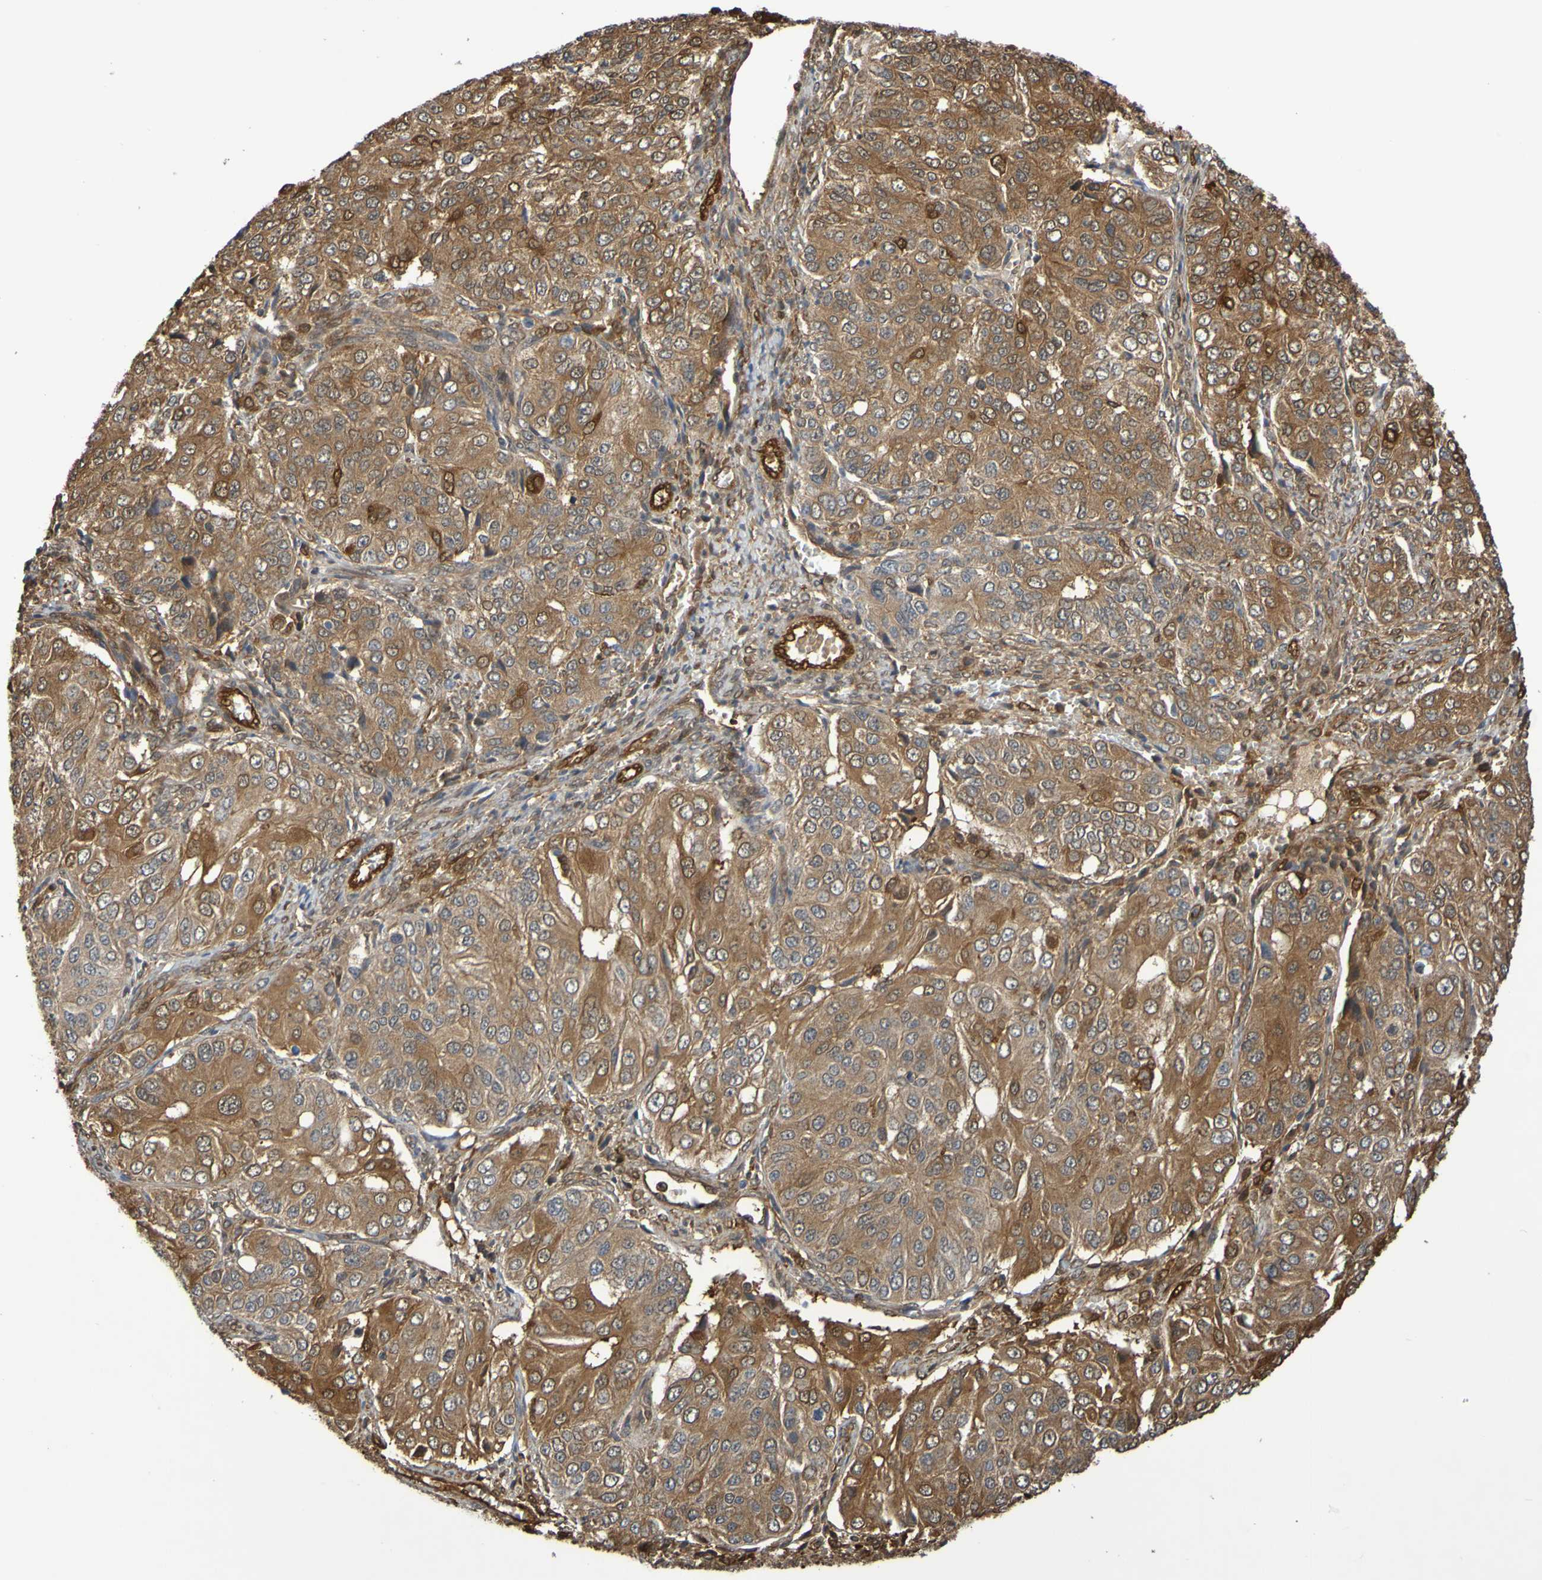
{"staining": {"intensity": "moderate", "quantity": ">75%", "location": "cytoplasmic/membranous"}, "tissue": "ovarian cancer", "cell_type": "Tumor cells", "image_type": "cancer", "snomed": [{"axis": "morphology", "description": "Carcinoma, endometroid"}, {"axis": "topography", "description": "Ovary"}], "caption": "High-power microscopy captured an IHC photomicrograph of endometroid carcinoma (ovarian), revealing moderate cytoplasmic/membranous positivity in about >75% of tumor cells.", "gene": "SERPINB6", "patient": {"sex": "female", "age": 51}}